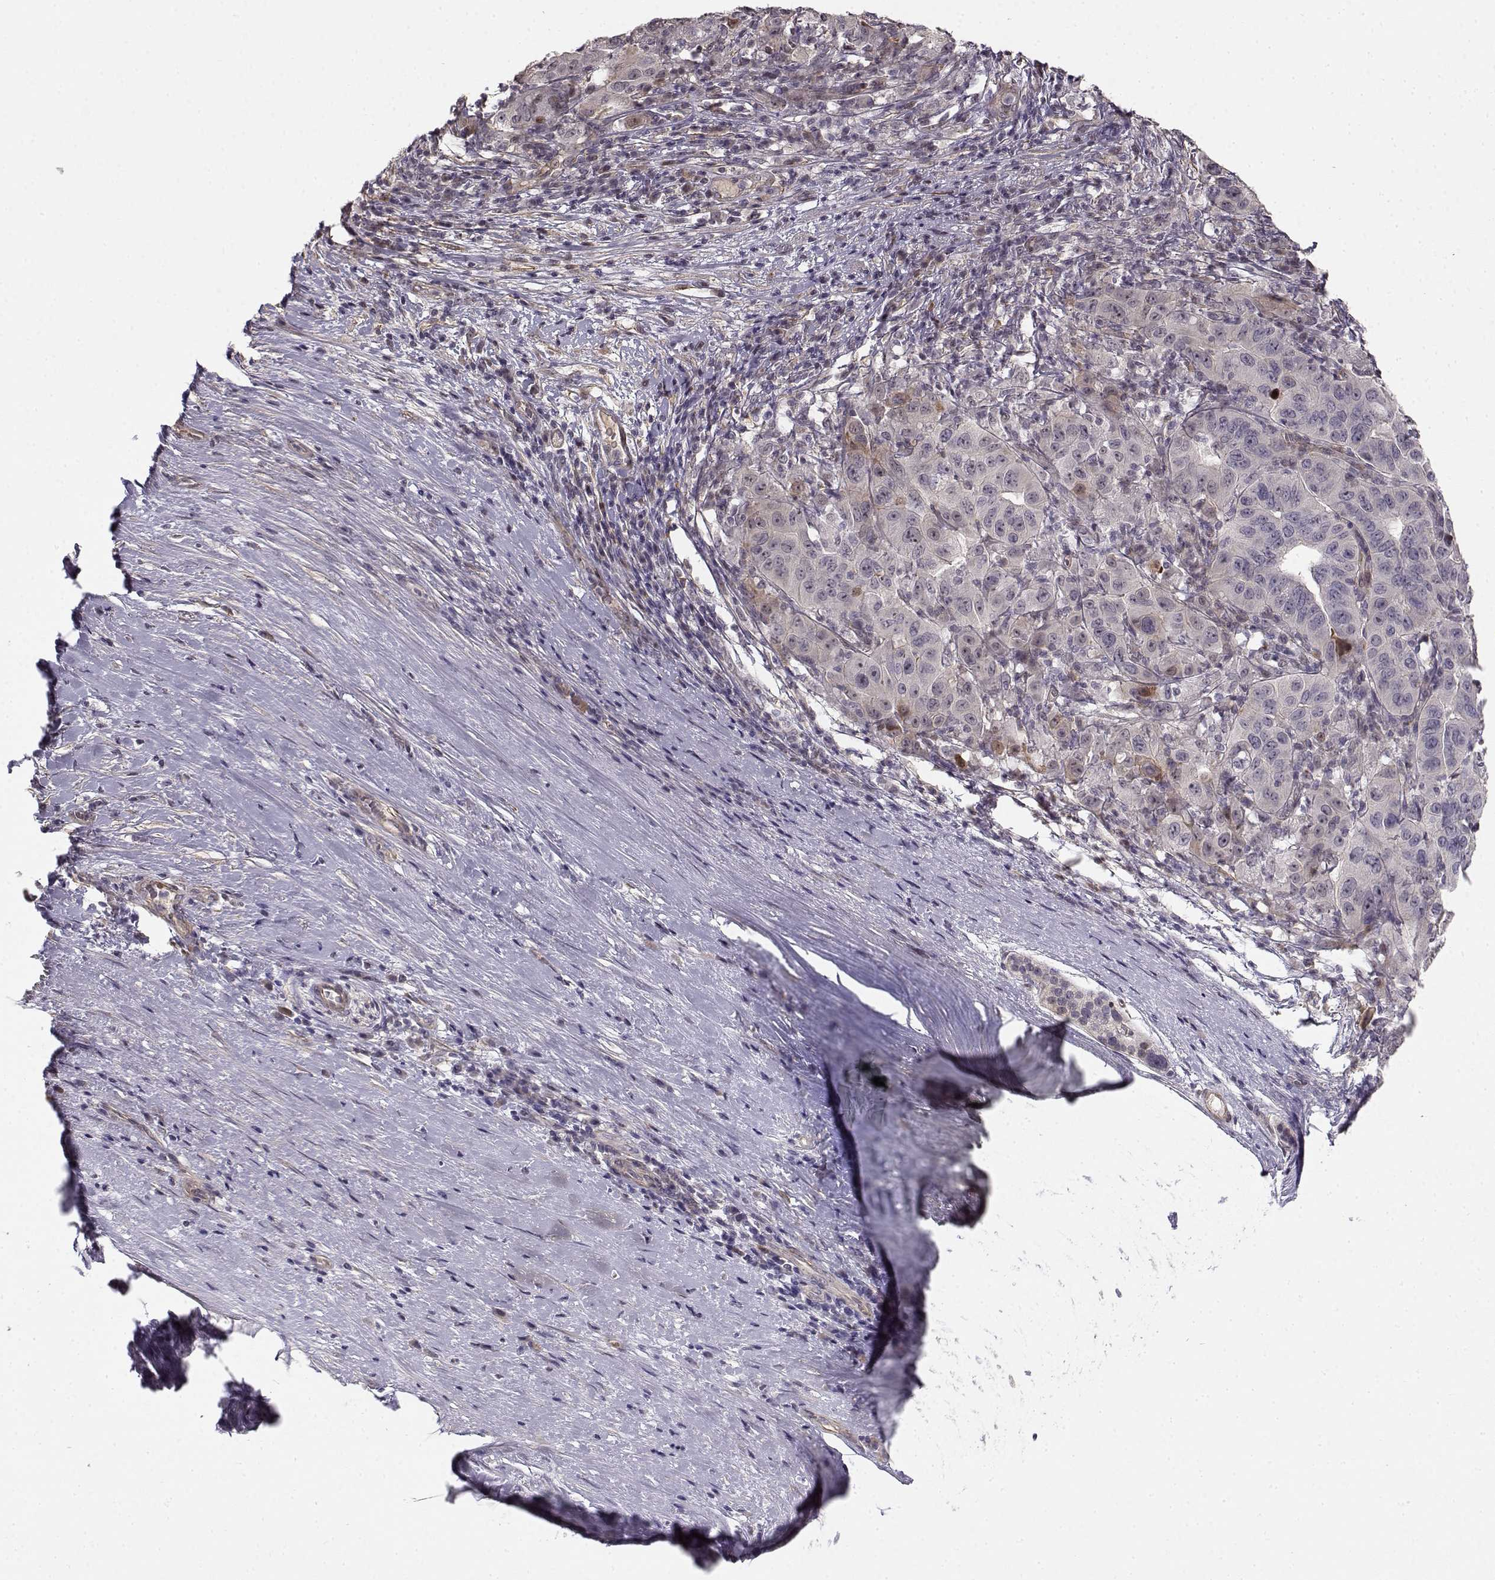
{"staining": {"intensity": "negative", "quantity": "none", "location": "none"}, "tissue": "pancreatic cancer", "cell_type": "Tumor cells", "image_type": "cancer", "snomed": [{"axis": "morphology", "description": "Adenocarcinoma, NOS"}, {"axis": "topography", "description": "Pancreas"}], "caption": "The photomicrograph reveals no staining of tumor cells in pancreatic cancer.", "gene": "RGS9BP", "patient": {"sex": "male", "age": 63}}